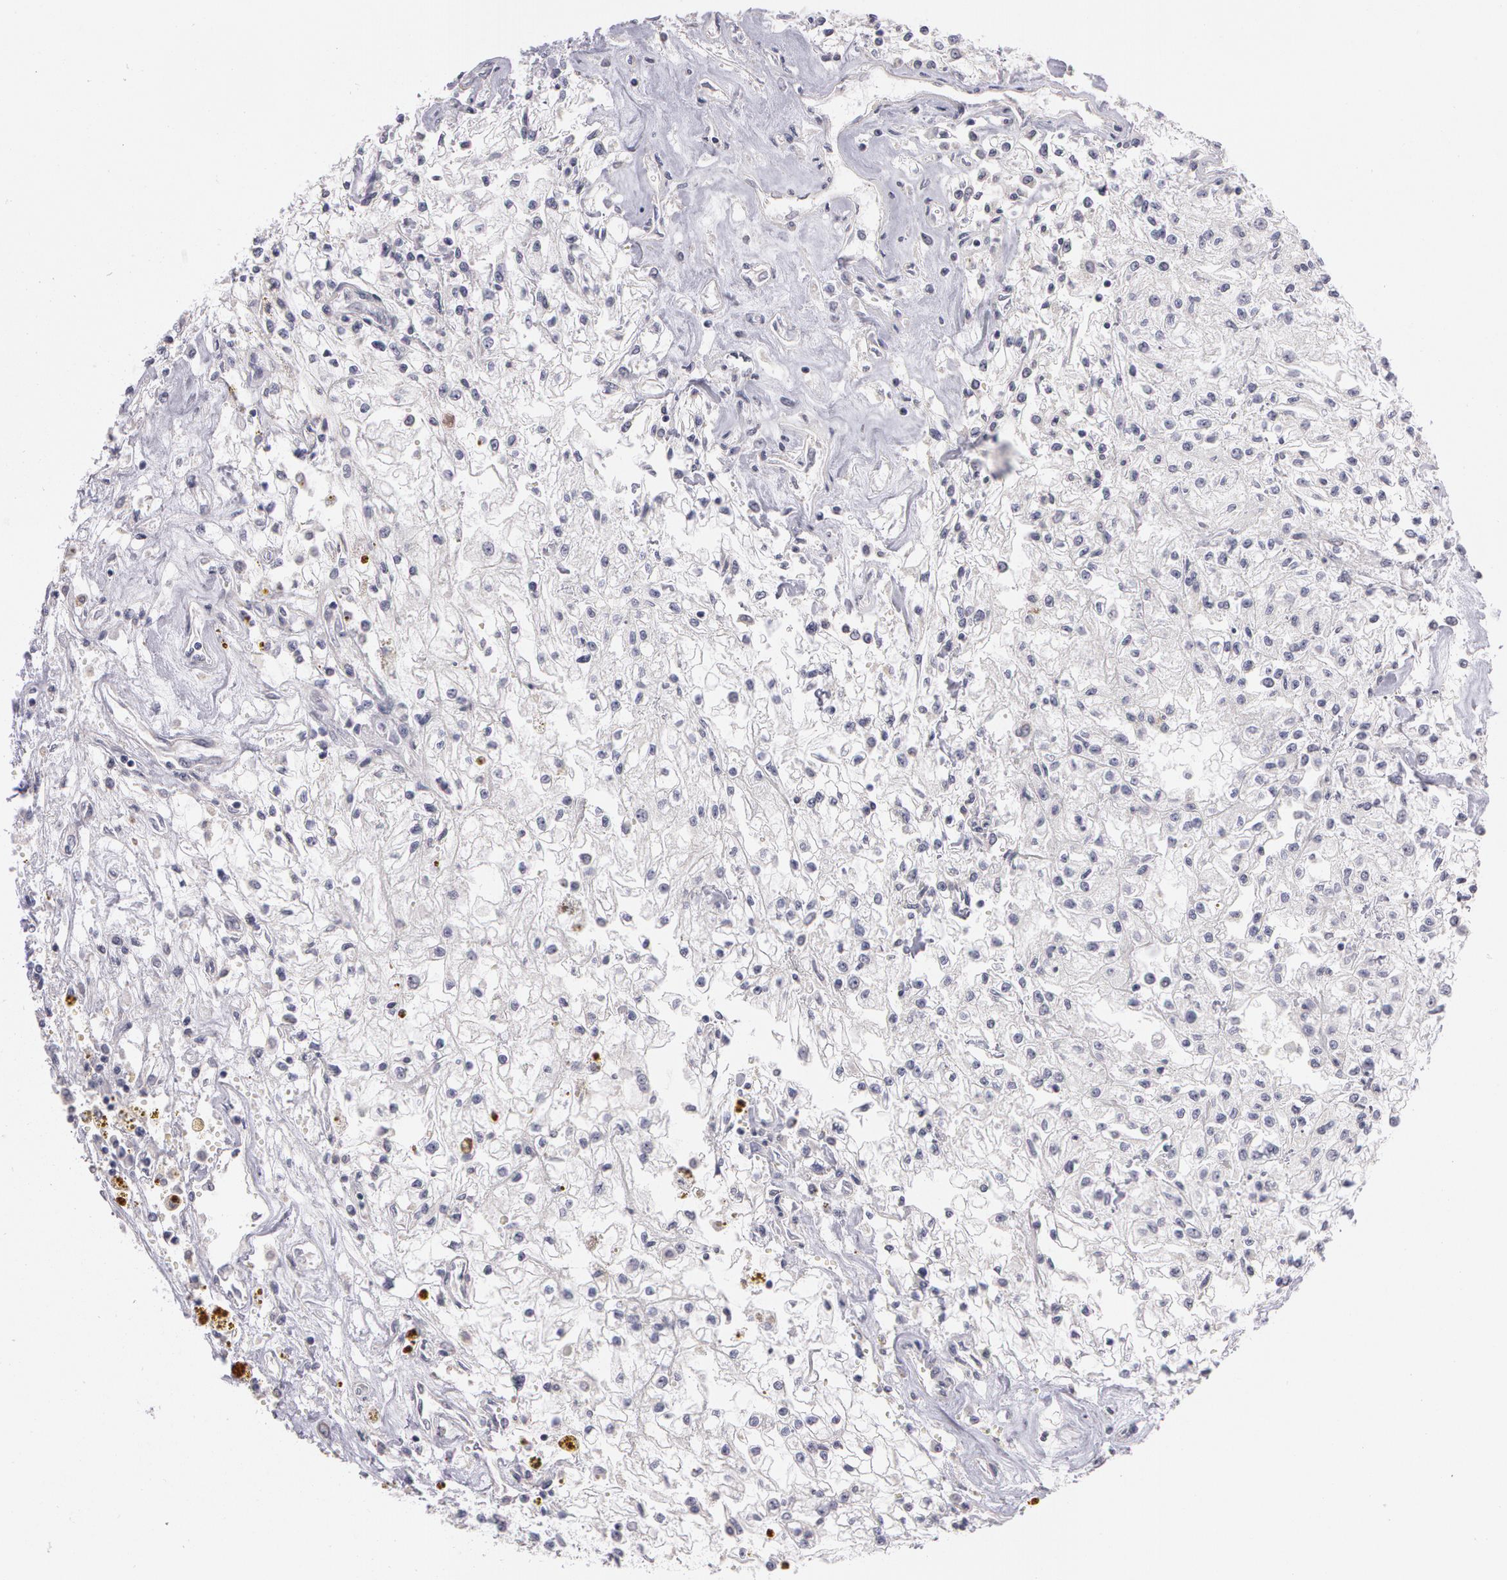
{"staining": {"intensity": "negative", "quantity": "none", "location": "none"}, "tissue": "renal cancer", "cell_type": "Tumor cells", "image_type": "cancer", "snomed": [{"axis": "morphology", "description": "Adenocarcinoma, NOS"}, {"axis": "topography", "description": "Kidney"}], "caption": "Adenocarcinoma (renal) stained for a protein using immunohistochemistry (IHC) exhibits no positivity tumor cells.", "gene": "NEK9", "patient": {"sex": "male", "age": 78}}